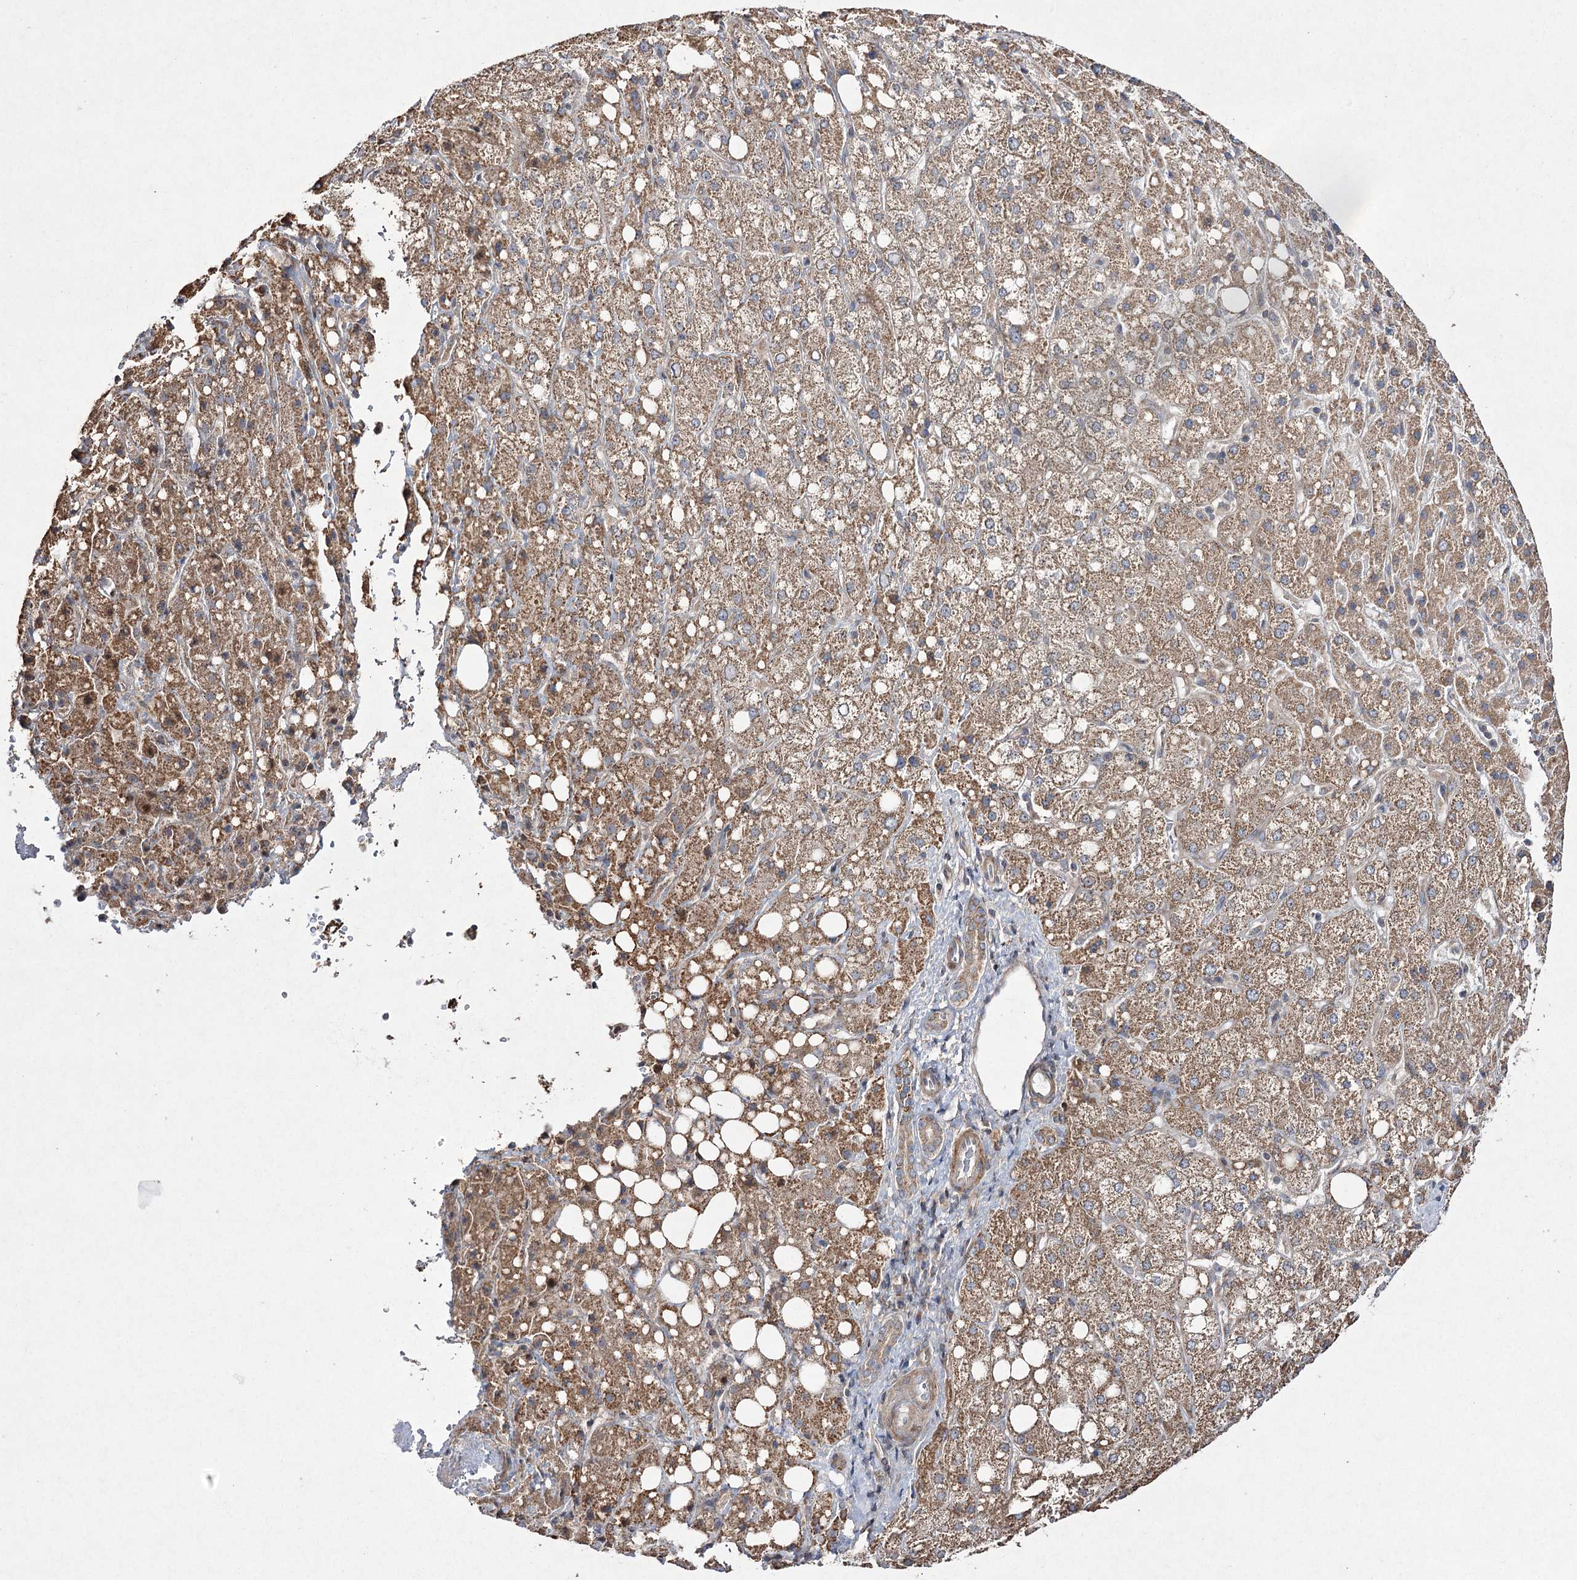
{"staining": {"intensity": "moderate", "quantity": ">75%", "location": "cytoplasmic/membranous"}, "tissue": "liver cancer", "cell_type": "Tumor cells", "image_type": "cancer", "snomed": [{"axis": "morphology", "description": "Carcinoma, Hepatocellular, NOS"}, {"axis": "topography", "description": "Liver"}], "caption": "Human liver cancer (hepatocellular carcinoma) stained with a brown dye reveals moderate cytoplasmic/membranous positive positivity in about >75% of tumor cells.", "gene": "FANCL", "patient": {"sex": "male", "age": 80}}